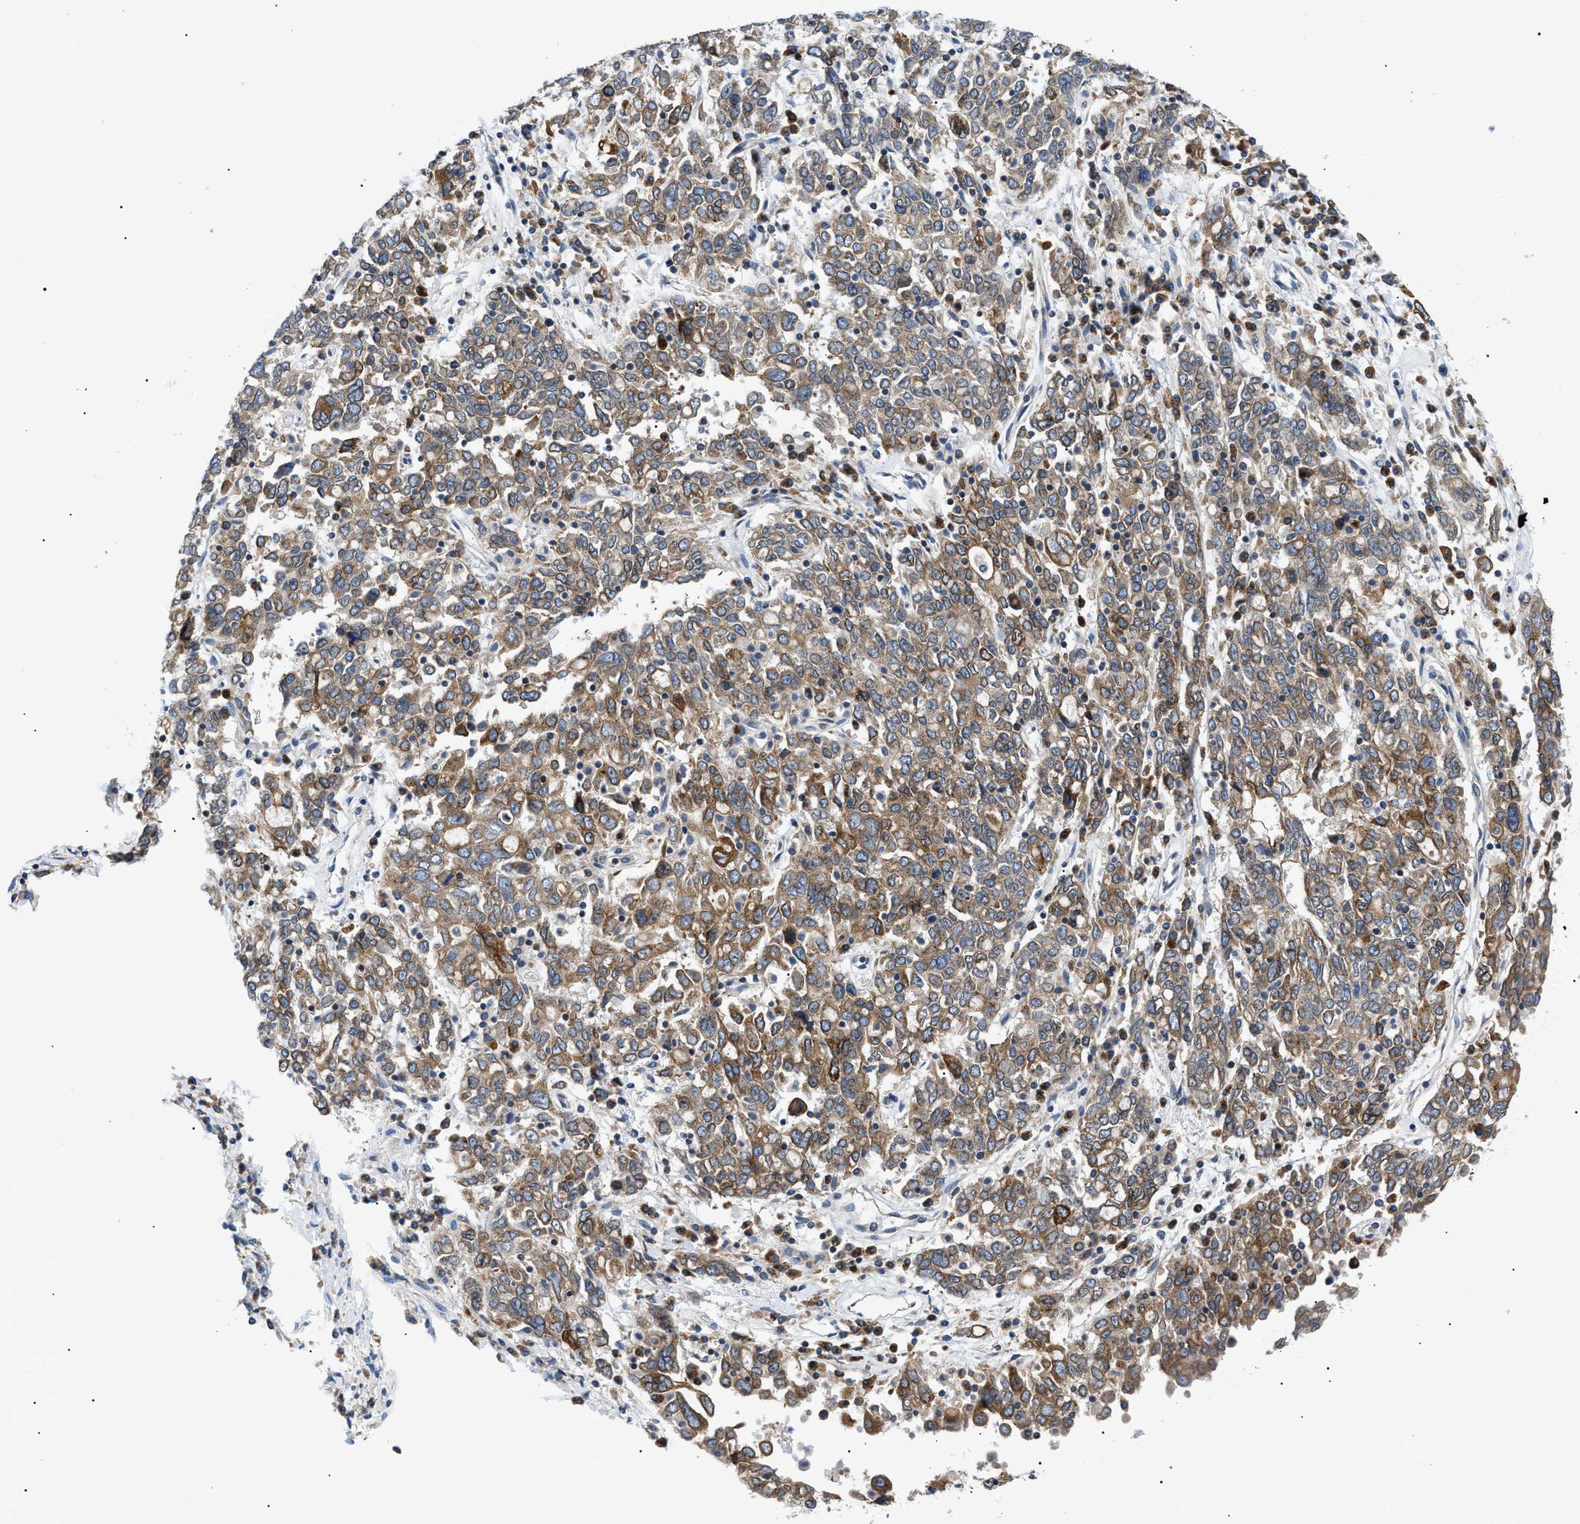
{"staining": {"intensity": "moderate", "quantity": ">75%", "location": "cytoplasmic/membranous"}, "tissue": "ovarian cancer", "cell_type": "Tumor cells", "image_type": "cancer", "snomed": [{"axis": "morphology", "description": "Carcinoma, endometroid"}, {"axis": "topography", "description": "Ovary"}], "caption": "The photomicrograph exhibits staining of ovarian cancer (endometroid carcinoma), revealing moderate cytoplasmic/membranous protein staining (brown color) within tumor cells. The staining was performed using DAB, with brown indicating positive protein expression. Nuclei are stained blue with hematoxylin.", "gene": "DERL1", "patient": {"sex": "female", "age": 62}}